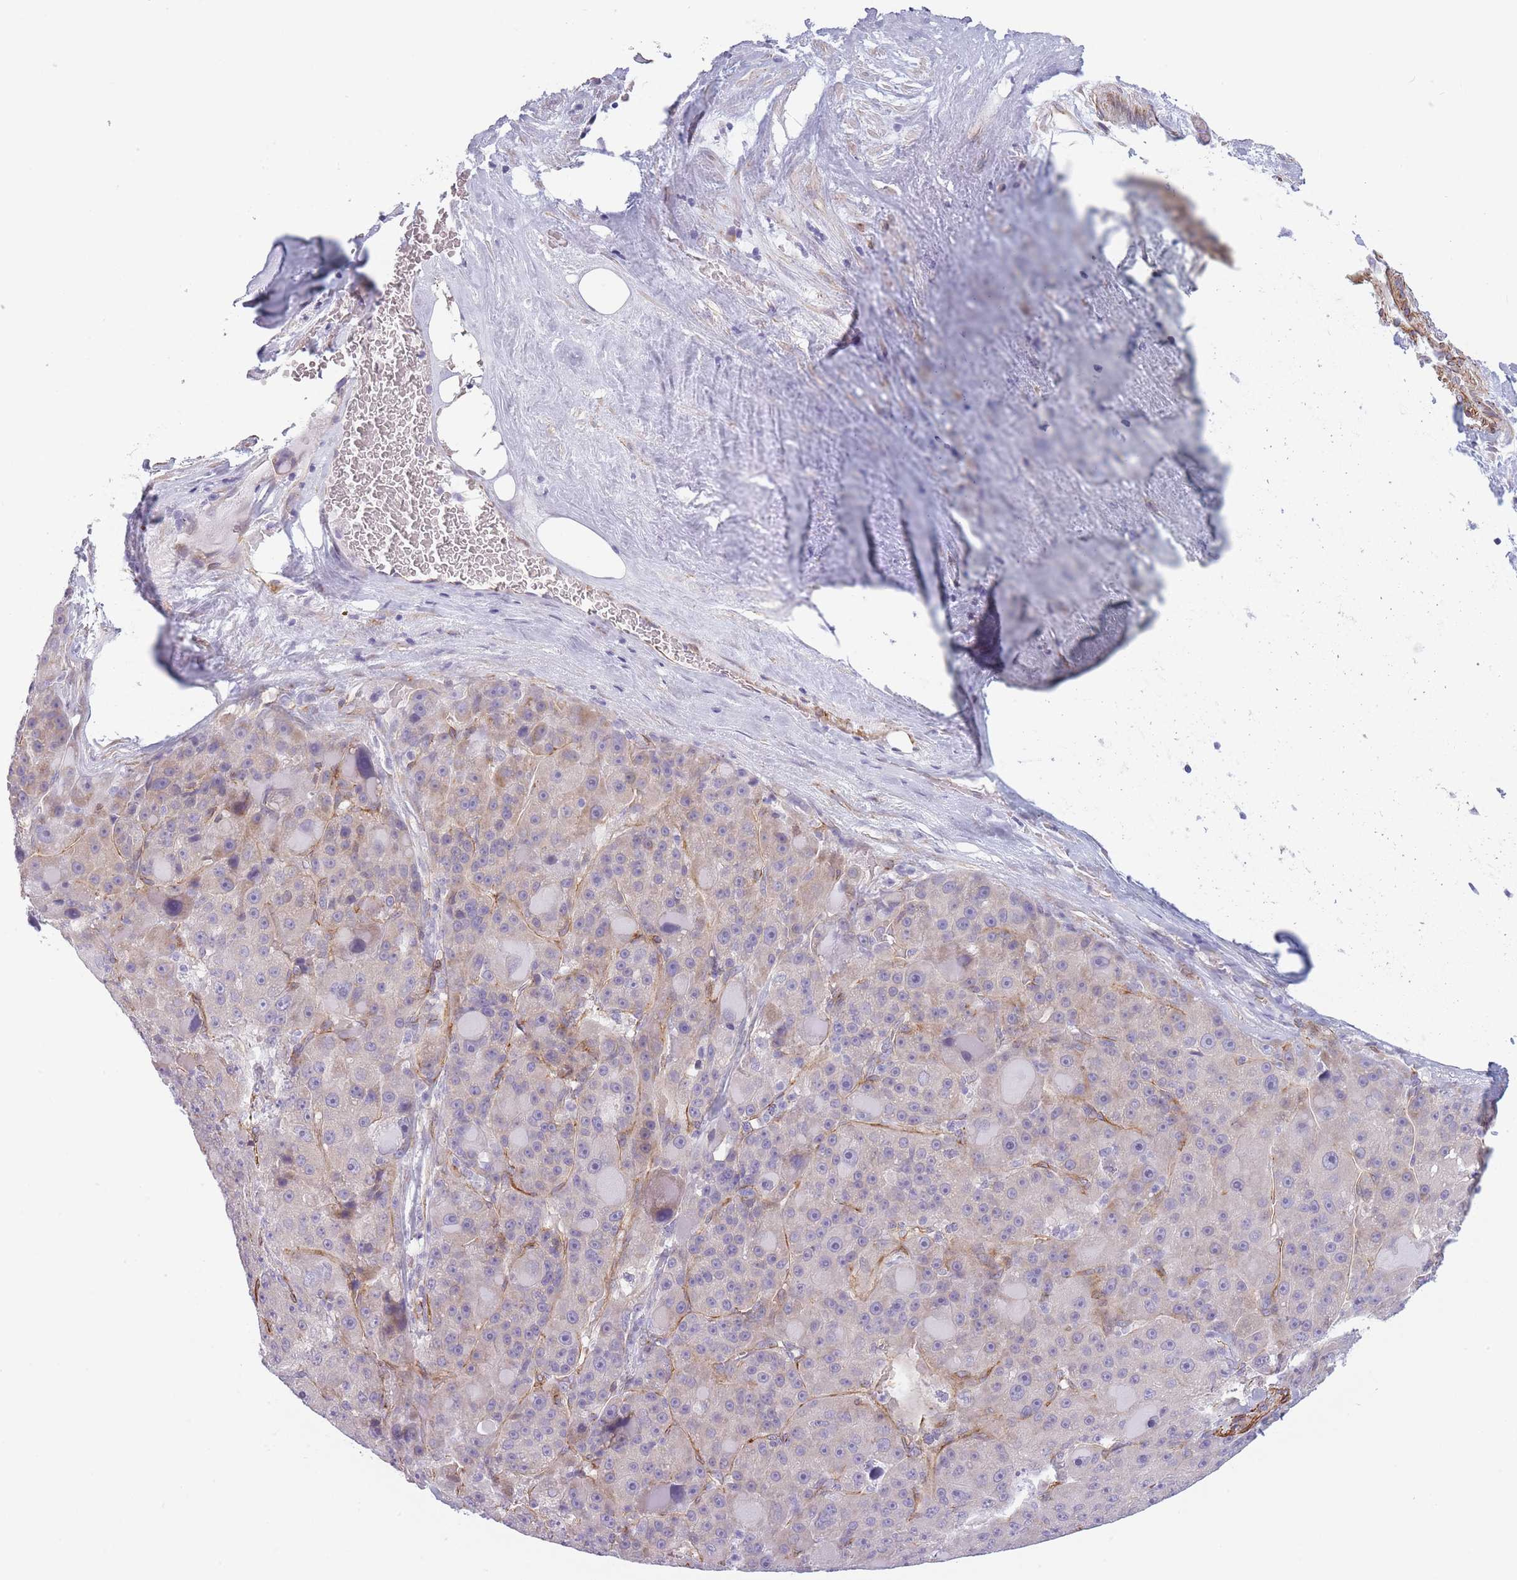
{"staining": {"intensity": "weak", "quantity": "<25%", "location": "cytoplasmic/membranous"}, "tissue": "liver cancer", "cell_type": "Tumor cells", "image_type": "cancer", "snomed": [{"axis": "morphology", "description": "Carcinoma, Hepatocellular, NOS"}, {"axis": "topography", "description": "Liver"}], "caption": "An immunohistochemistry (IHC) image of liver cancer is shown. There is no staining in tumor cells of liver cancer.", "gene": "OR6B3", "patient": {"sex": "male", "age": 76}}